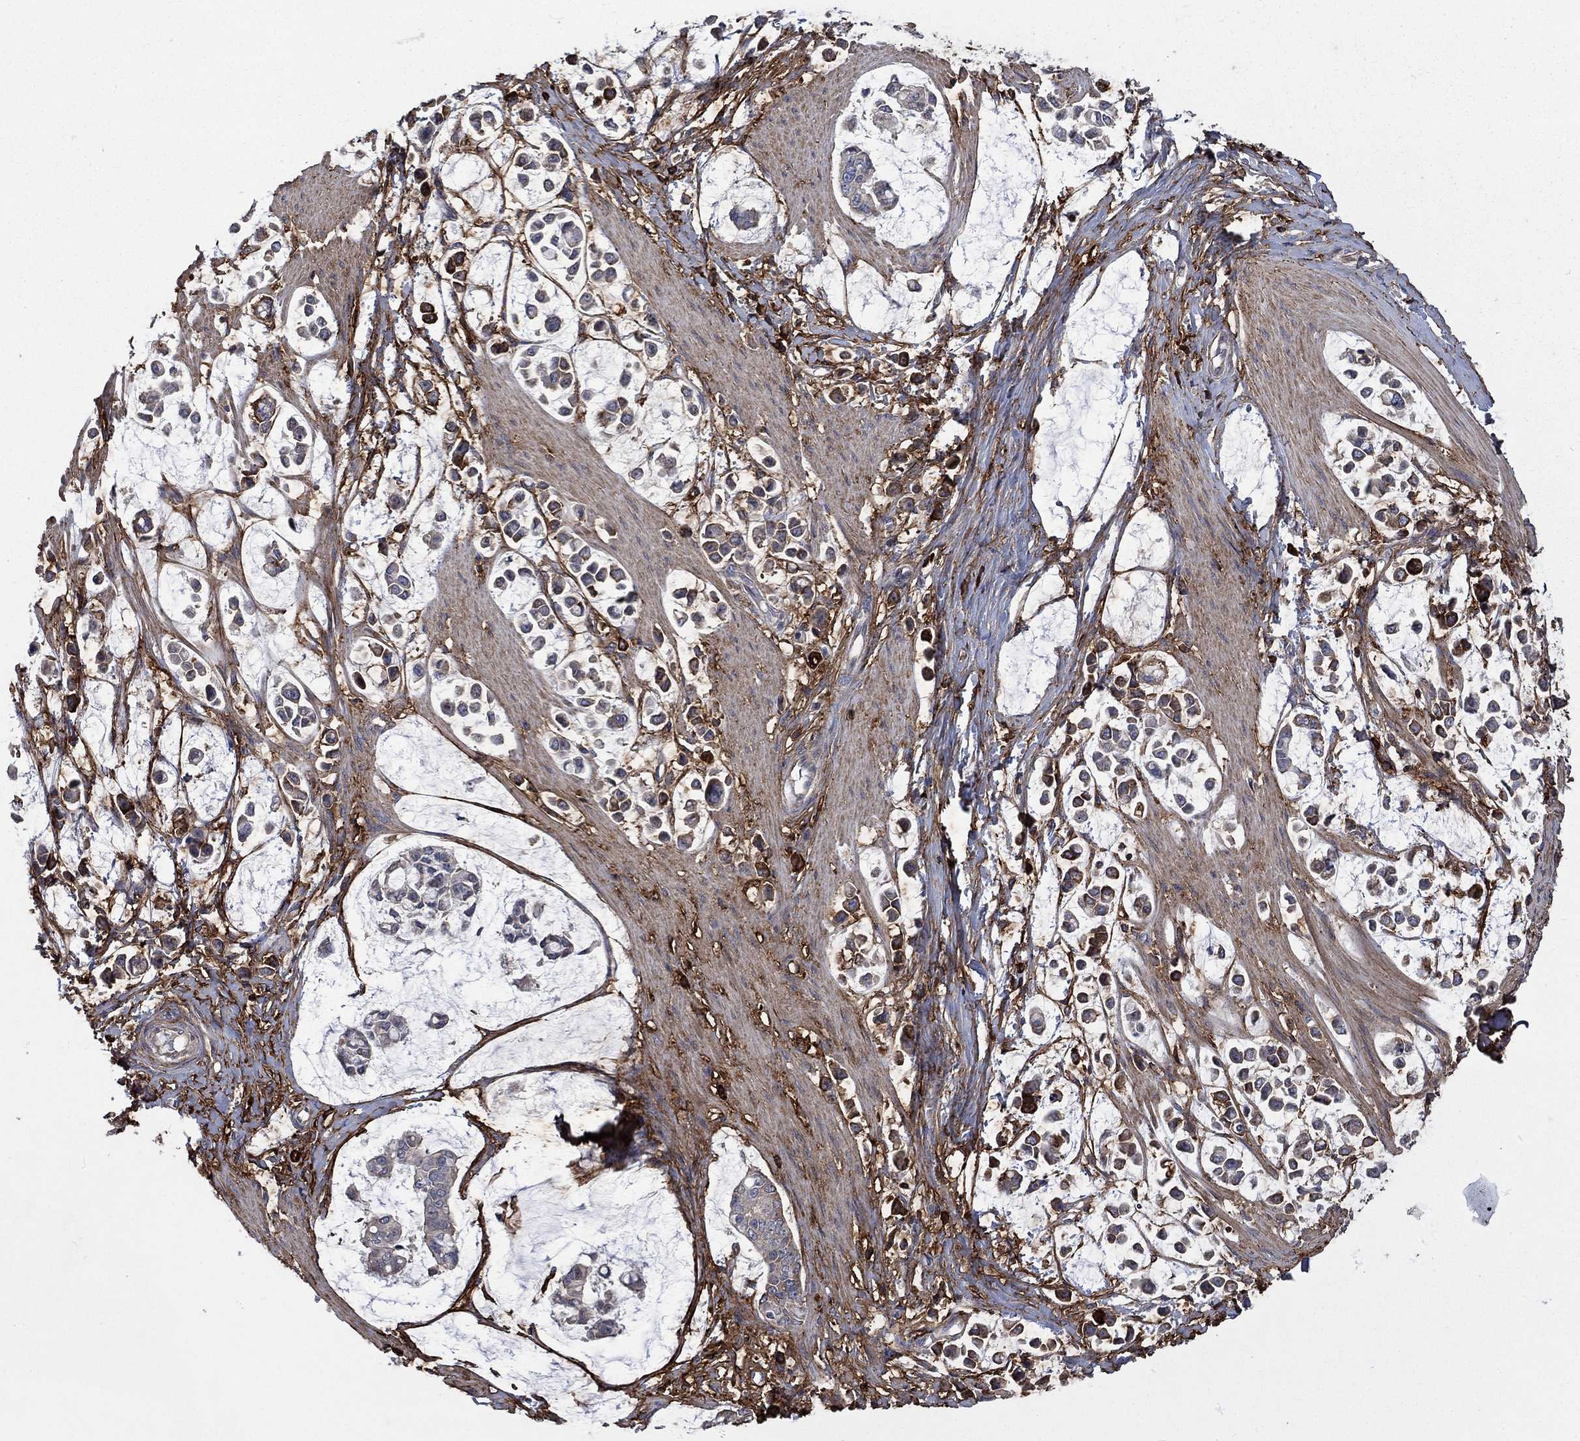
{"staining": {"intensity": "negative", "quantity": "none", "location": "none"}, "tissue": "stomach cancer", "cell_type": "Tumor cells", "image_type": "cancer", "snomed": [{"axis": "morphology", "description": "Adenocarcinoma, NOS"}, {"axis": "topography", "description": "Stomach"}], "caption": "Adenocarcinoma (stomach) stained for a protein using immunohistochemistry (IHC) demonstrates no expression tumor cells.", "gene": "VCAN", "patient": {"sex": "male", "age": 82}}